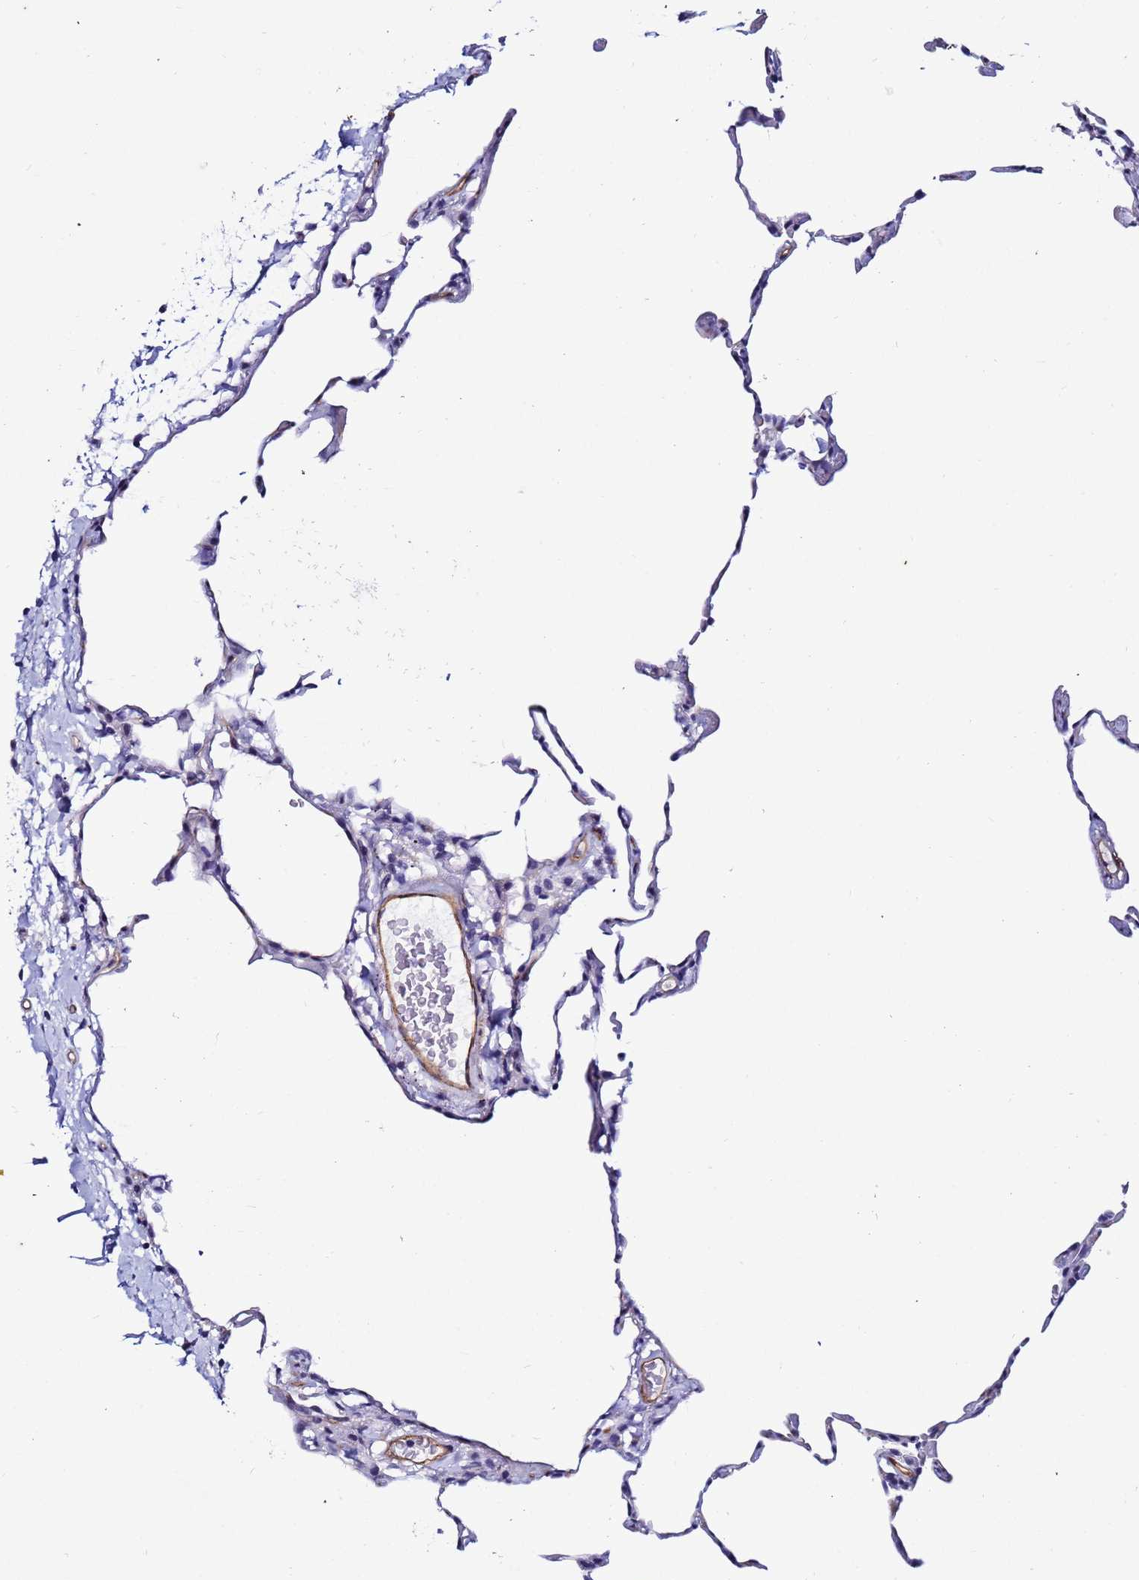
{"staining": {"intensity": "negative", "quantity": "none", "location": "none"}, "tissue": "lung", "cell_type": "Alveolar cells", "image_type": "normal", "snomed": [{"axis": "morphology", "description": "Normal tissue, NOS"}, {"axis": "topography", "description": "Lung"}], "caption": "Lung was stained to show a protein in brown. There is no significant expression in alveolar cells. Nuclei are stained in blue.", "gene": "DEFB104A", "patient": {"sex": "female", "age": 57}}